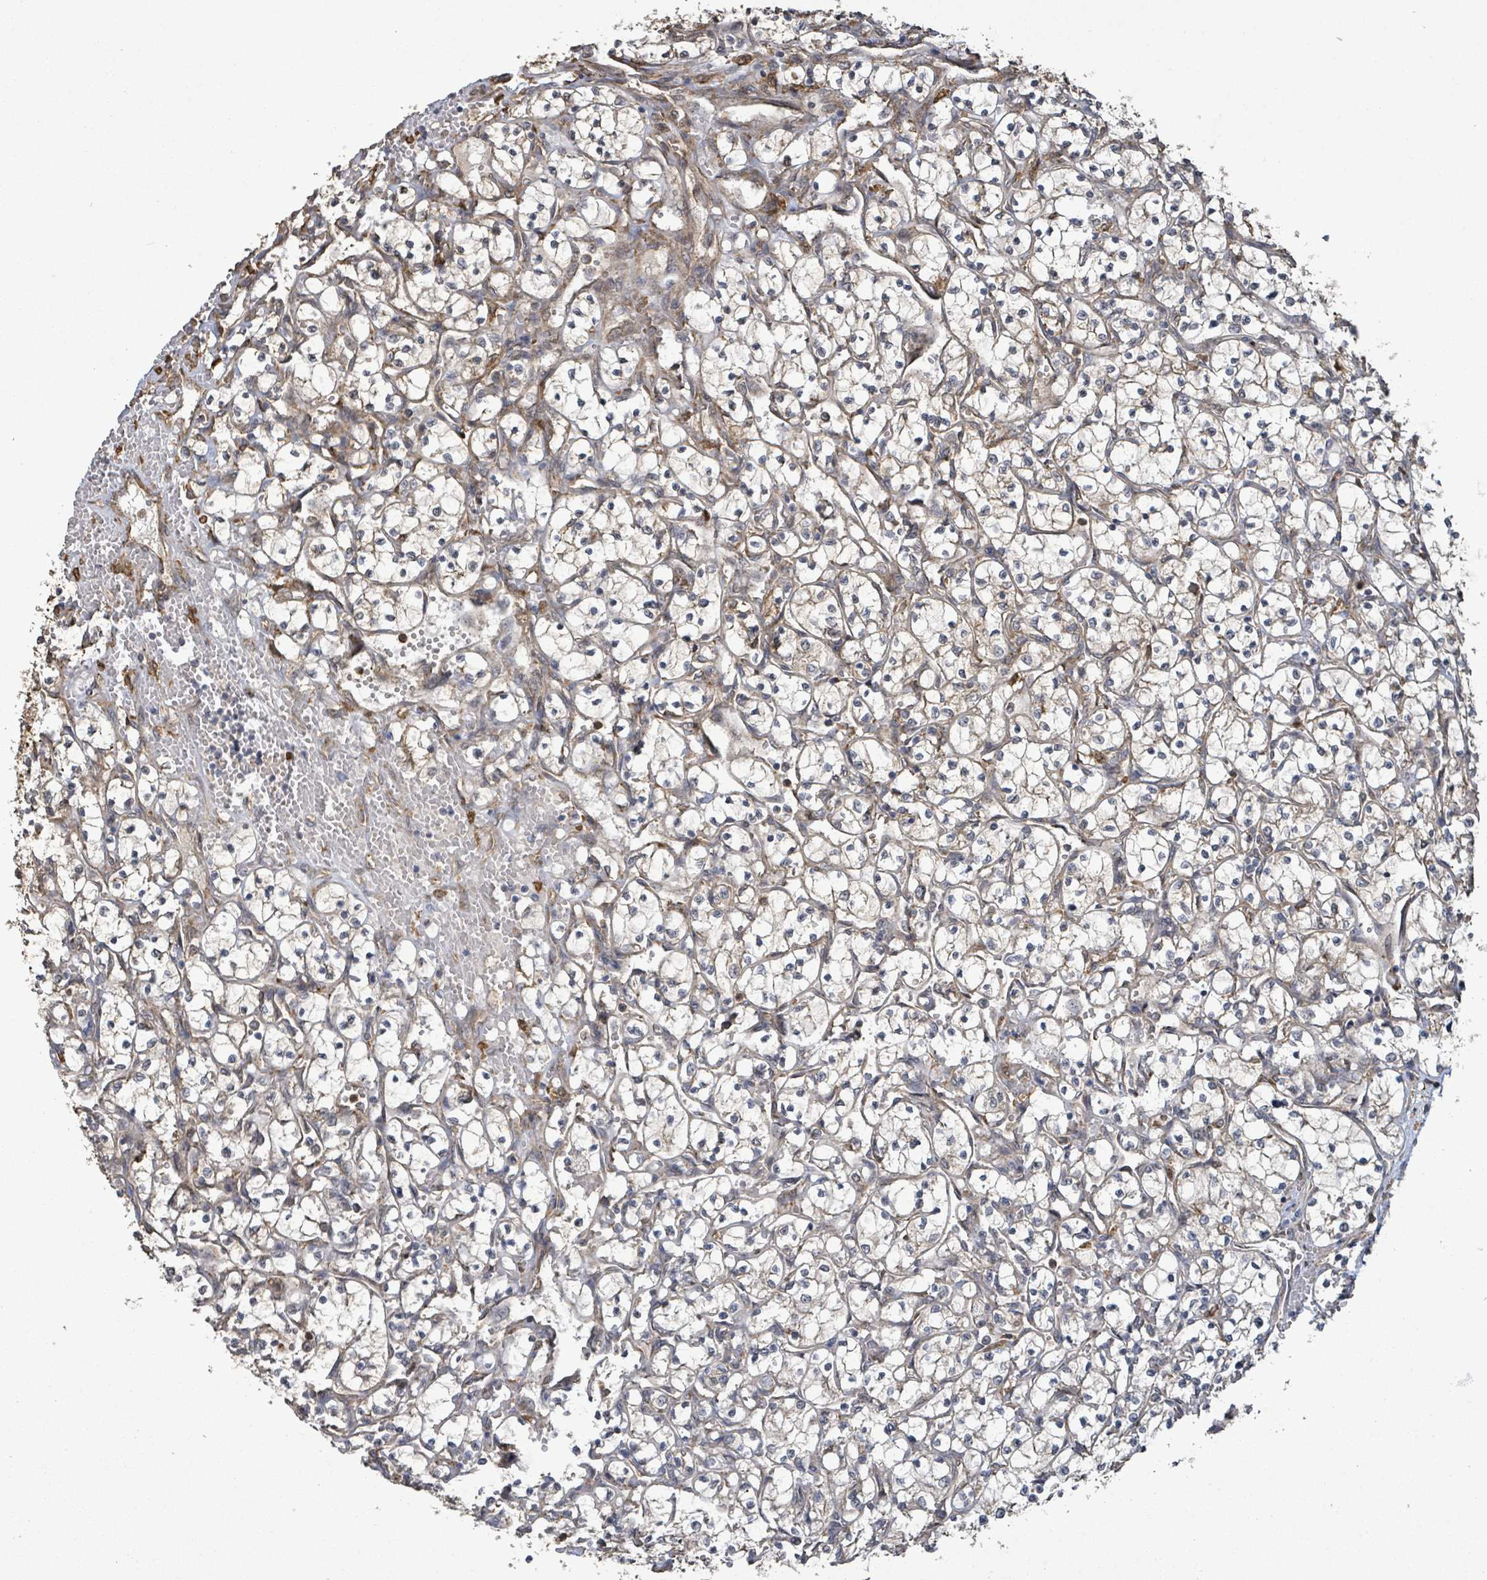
{"staining": {"intensity": "weak", "quantity": ">75%", "location": "cytoplasmic/membranous"}, "tissue": "renal cancer", "cell_type": "Tumor cells", "image_type": "cancer", "snomed": [{"axis": "morphology", "description": "Adenocarcinoma, NOS"}, {"axis": "topography", "description": "Kidney"}], "caption": "This is an image of IHC staining of renal cancer, which shows weak staining in the cytoplasmic/membranous of tumor cells.", "gene": "ARPIN", "patient": {"sex": "female", "age": 69}}